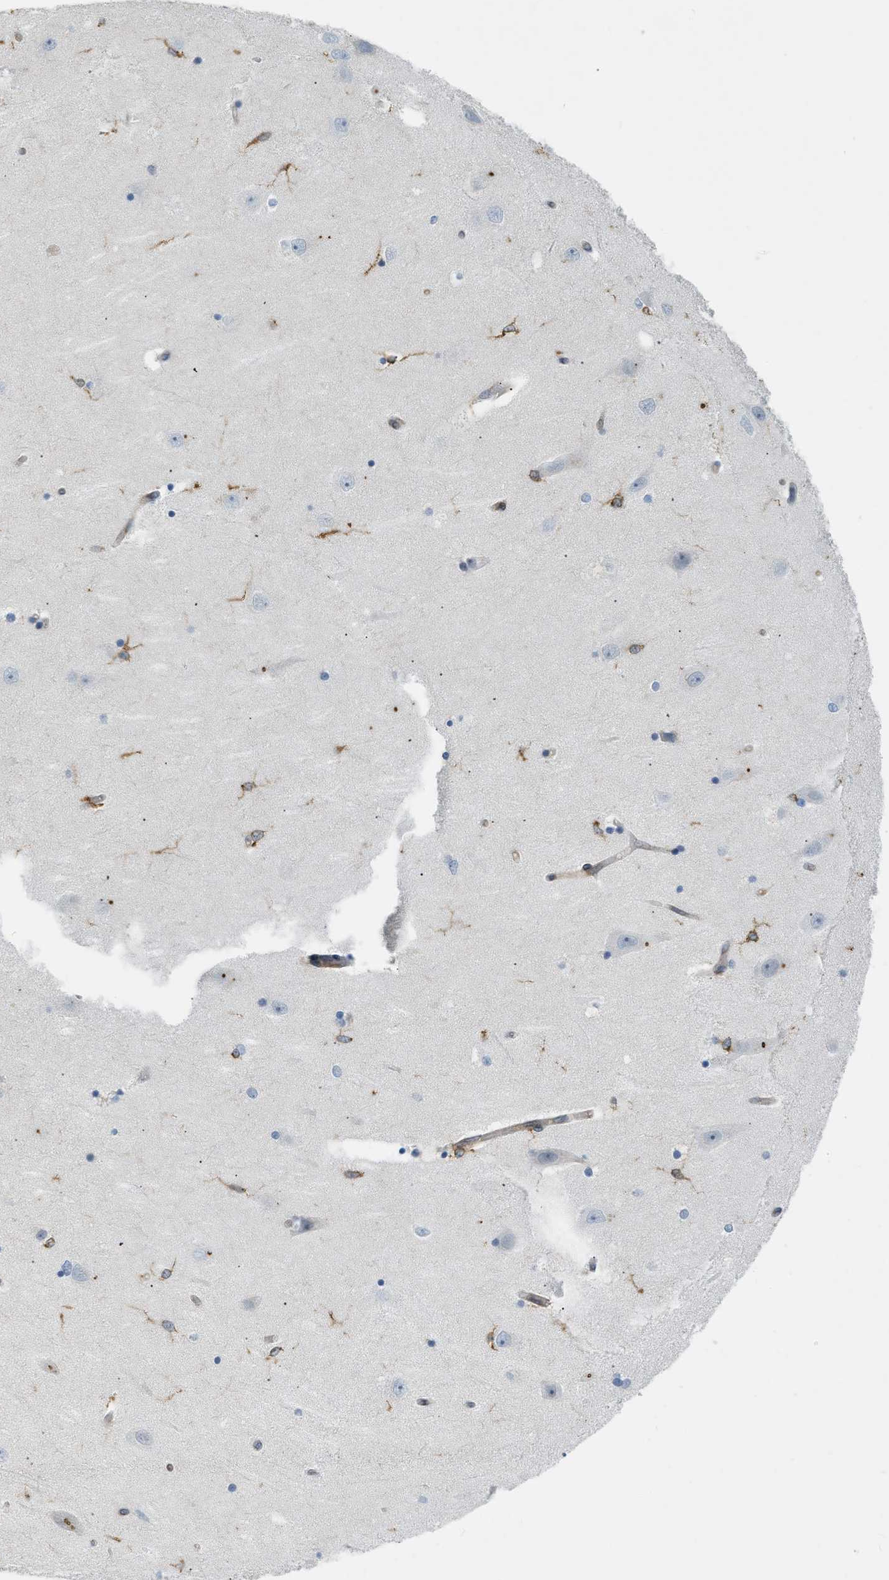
{"staining": {"intensity": "negative", "quantity": "none", "location": "none"}, "tissue": "hippocampus", "cell_type": "Glial cells", "image_type": "normal", "snomed": [{"axis": "morphology", "description": "Normal tissue, NOS"}, {"axis": "topography", "description": "Hippocampus"}], "caption": "The IHC image has no significant expression in glial cells of hippocampus. (DAB (3,3'-diaminobenzidine) IHC, high magnification).", "gene": "ZNF408", "patient": {"sex": "female", "age": 54}}